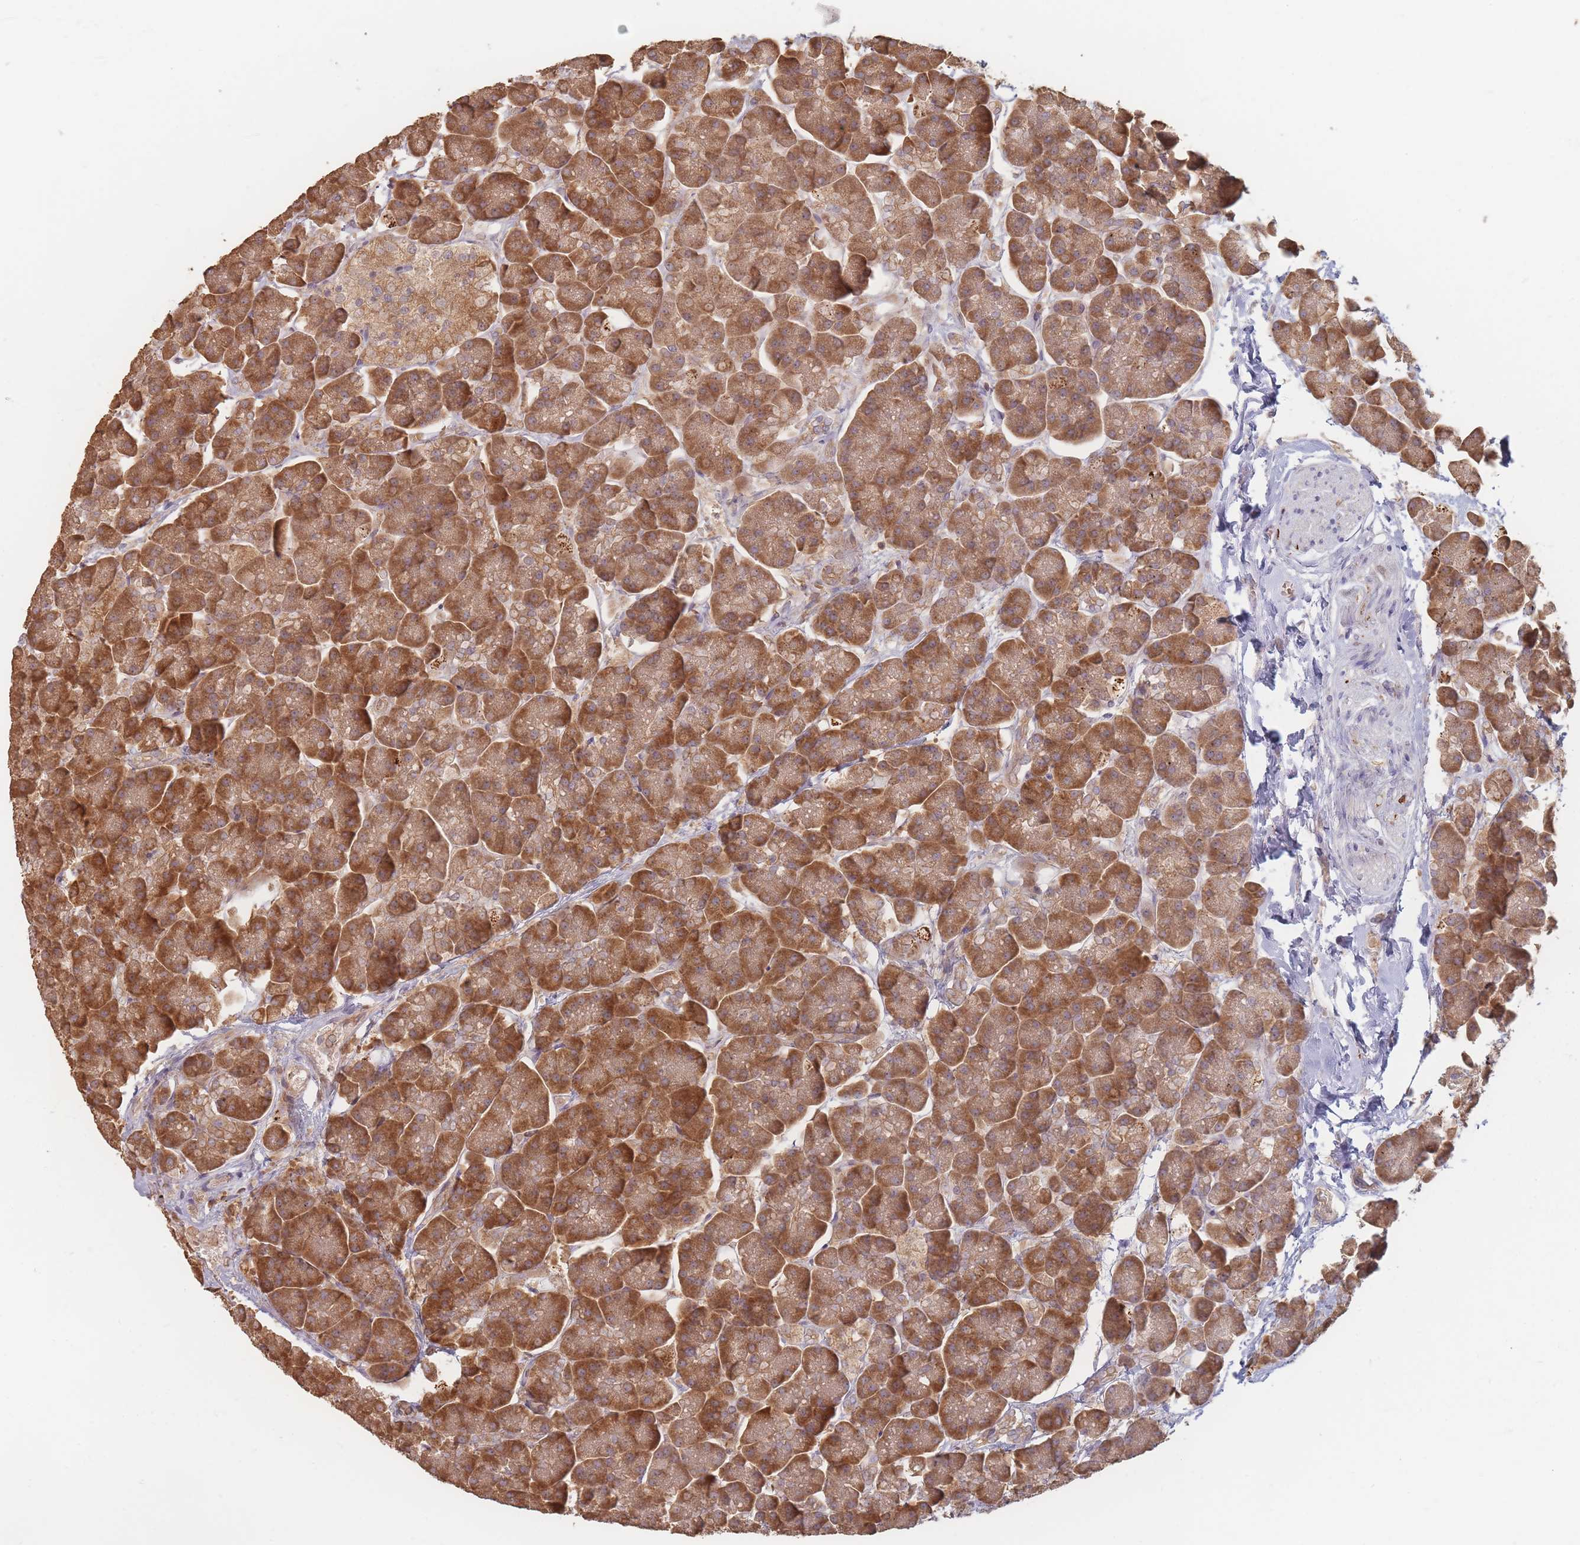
{"staining": {"intensity": "strong", "quantity": ">75%", "location": "cytoplasmic/membranous"}, "tissue": "pancreas", "cell_type": "Exocrine glandular cells", "image_type": "normal", "snomed": [{"axis": "morphology", "description": "Normal tissue, NOS"}, {"axis": "topography", "description": "Pancreas"}, {"axis": "topography", "description": "Peripheral nerve tissue"}], "caption": "Protein staining of unremarkable pancreas reveals strong cytoplasmic/membranous expression in about >75% of exocrine glandular cells.", "gene": "SLC35F3", "patient": {"sex": "male", "age": 54}}